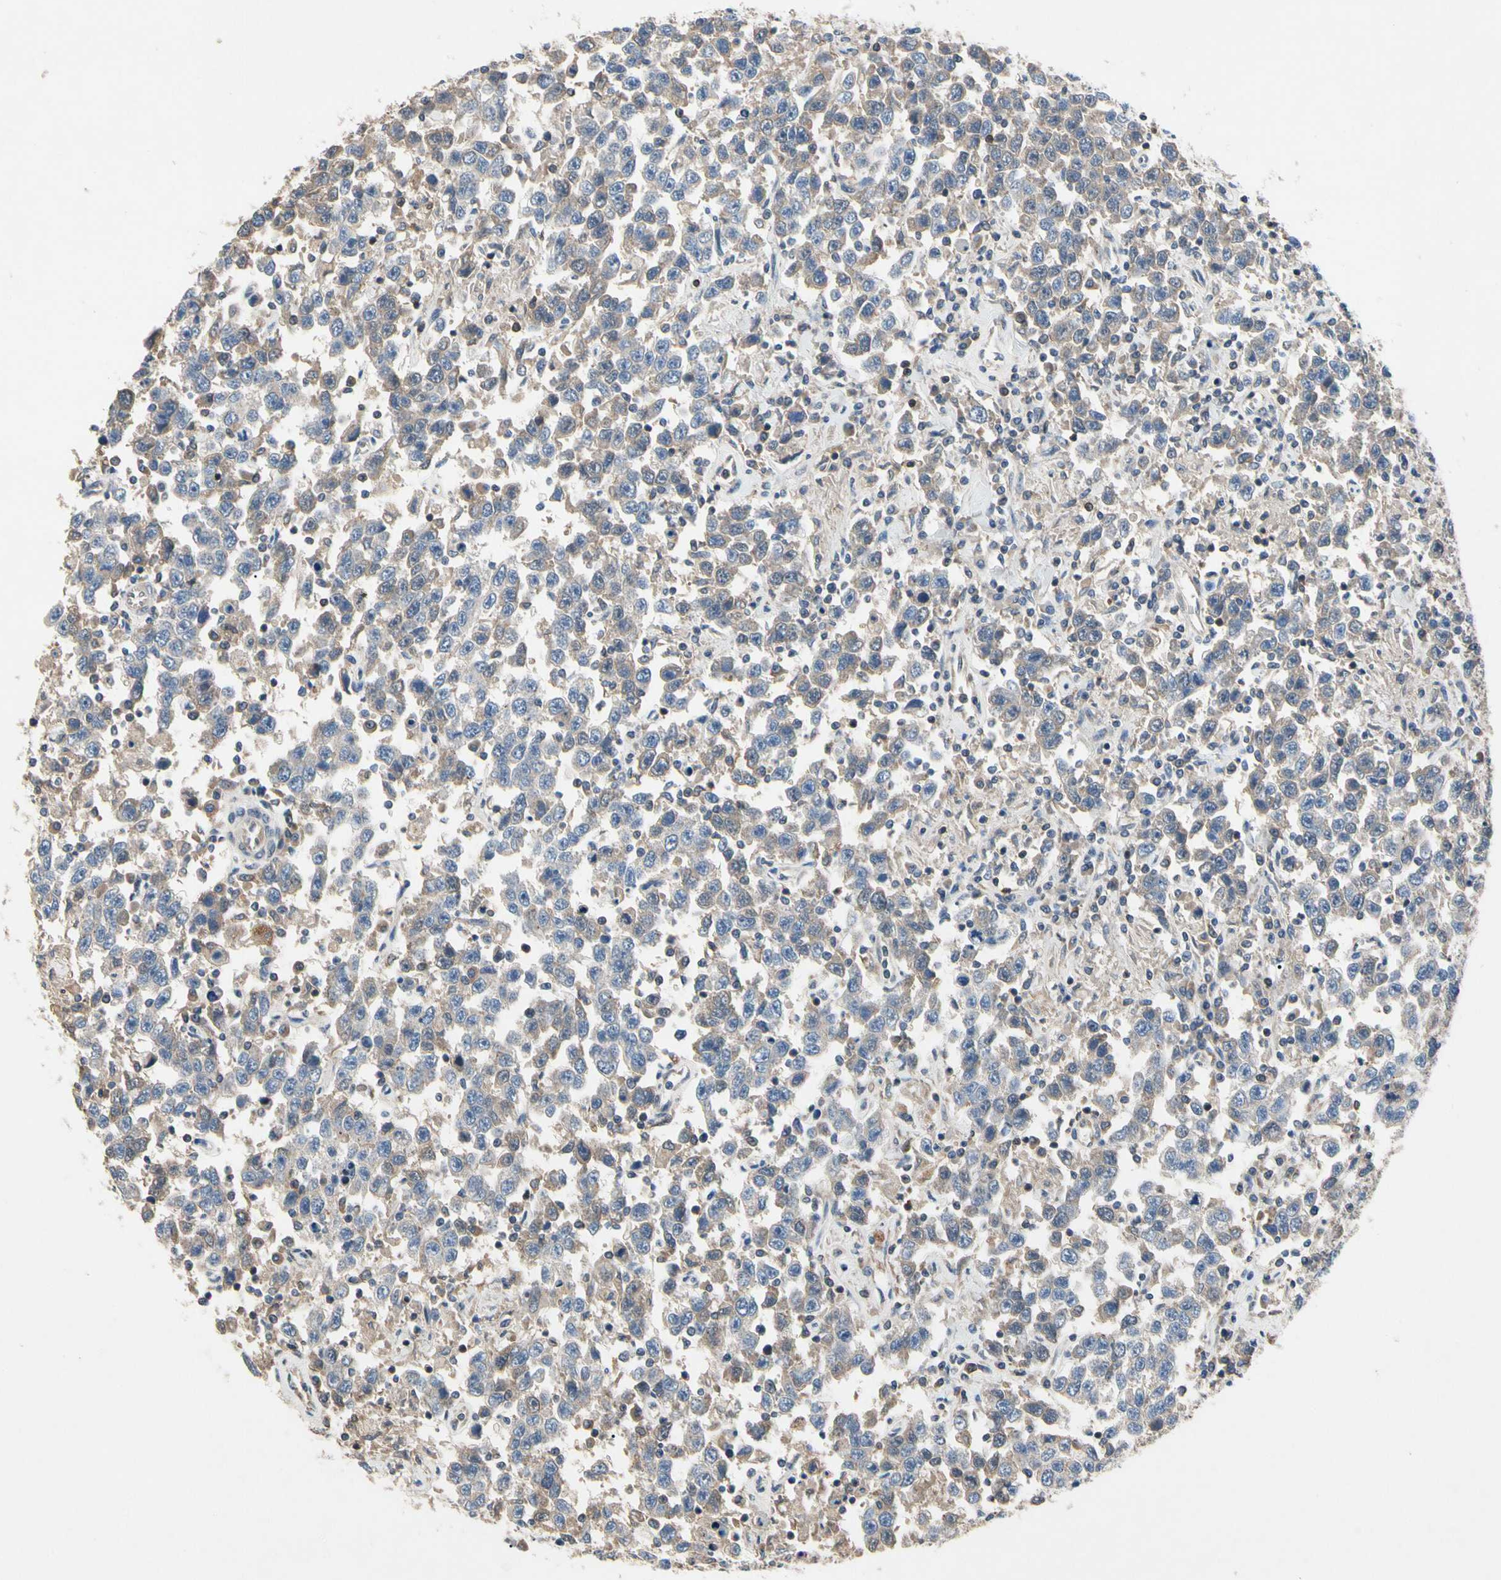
{"staining": {"intensity": "negative", "quantity": "none", "location": "none"}, "tissue": "testis cancer", "cell_type": "Tumor cells", "image_type": "cancer", "snomed": [{"axis": "morphology", "description": "Seminoma, NOS"}, {"axis": "topography", "description": "Testis"}], "caption": "Tumor cells show no significant positivity in seminoma (testis). (DAB (3,3'-diaminobenzidine) immunohistochemistry (IHC), high magnification).", "gene": "CRTAC1", "patient": {"sex": "male", "age": 41}}